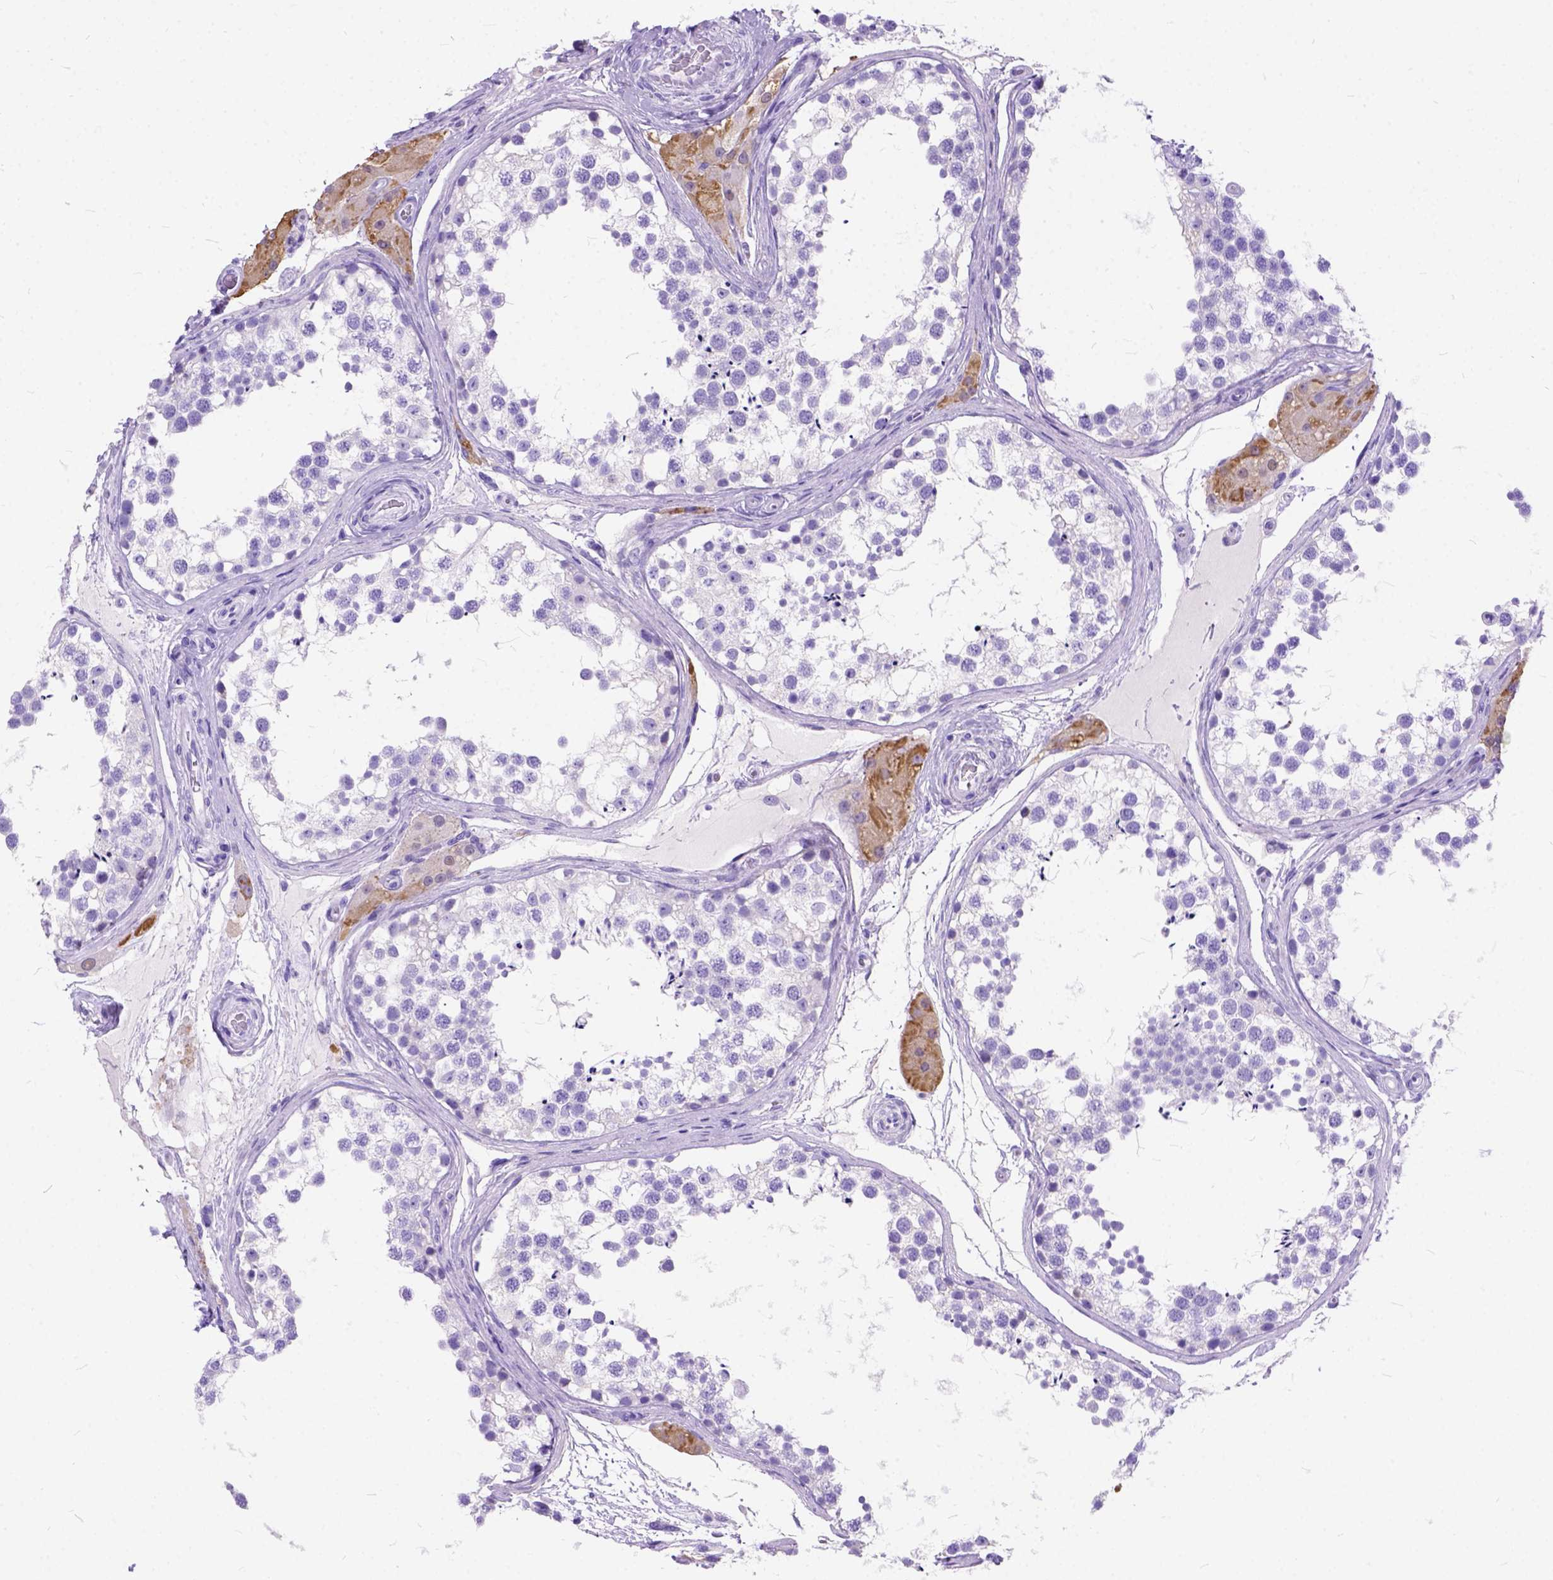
{"staining": {"intensity": "negative", "quantity": "none", "location": "none"}, "tissue": "testis", "cell_type": "Cells in seminiferous ducts", "image_type": "normal", "snomed": [{"axis": "morphology", "description": "Normal tissue, NOS"}, {"axis": "morphology", "description": "Seminoma, NOS"}, {"axis": "topography", "description": "Testis"}], "caption": "The histopathology image shows no significant staining in cells in seminiferous ducts of testis. (Brightfield microscopy of DAB immunohistochemistry (IHC) at high magnification).", "gene": "C1QTNF3", "patient": {"sex": "male", "age": 65}}